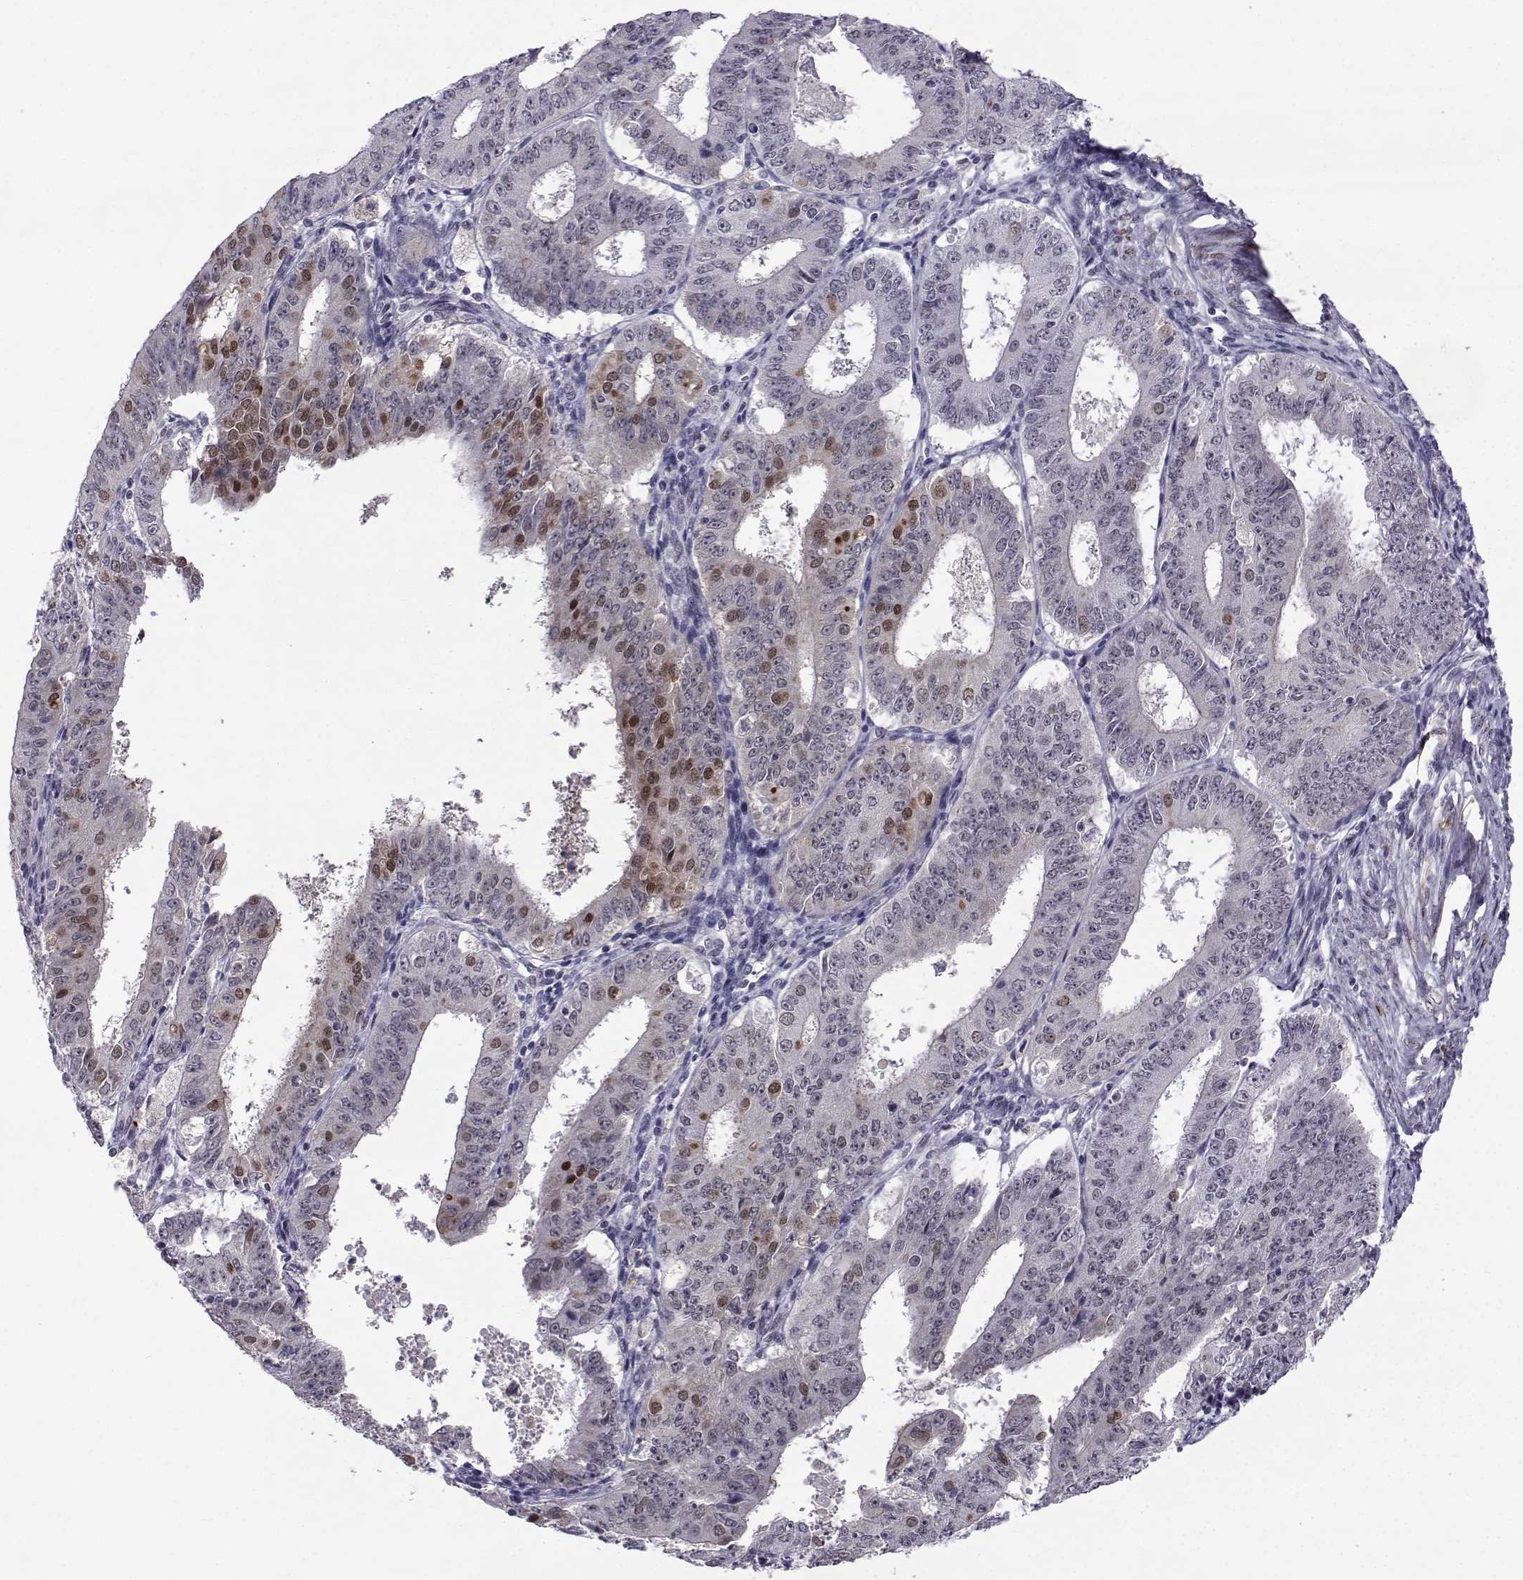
{"staining": {"intensity": "strong", "quantity": "<25%", "location": "nuclear"}, "tissue": "ovarian cancer", "cell_type": "Tumor cells", "image_type": "cancer", "snomed": [{"axis": "morphology", "description": "Carcinoma, endometroid"}, {"axis": "topography", "description": "Ovary"}], "caption": "Immunohistochemical staining of ovarian cancer demonstrates medium levels of strong nuclear staining in approximately <25% of tumor cells. The protein of interest is shown in brown color, while the nuclei are stained blue.", "gene": "RBM24", "patient": {"sex": "female", "age": 42}}